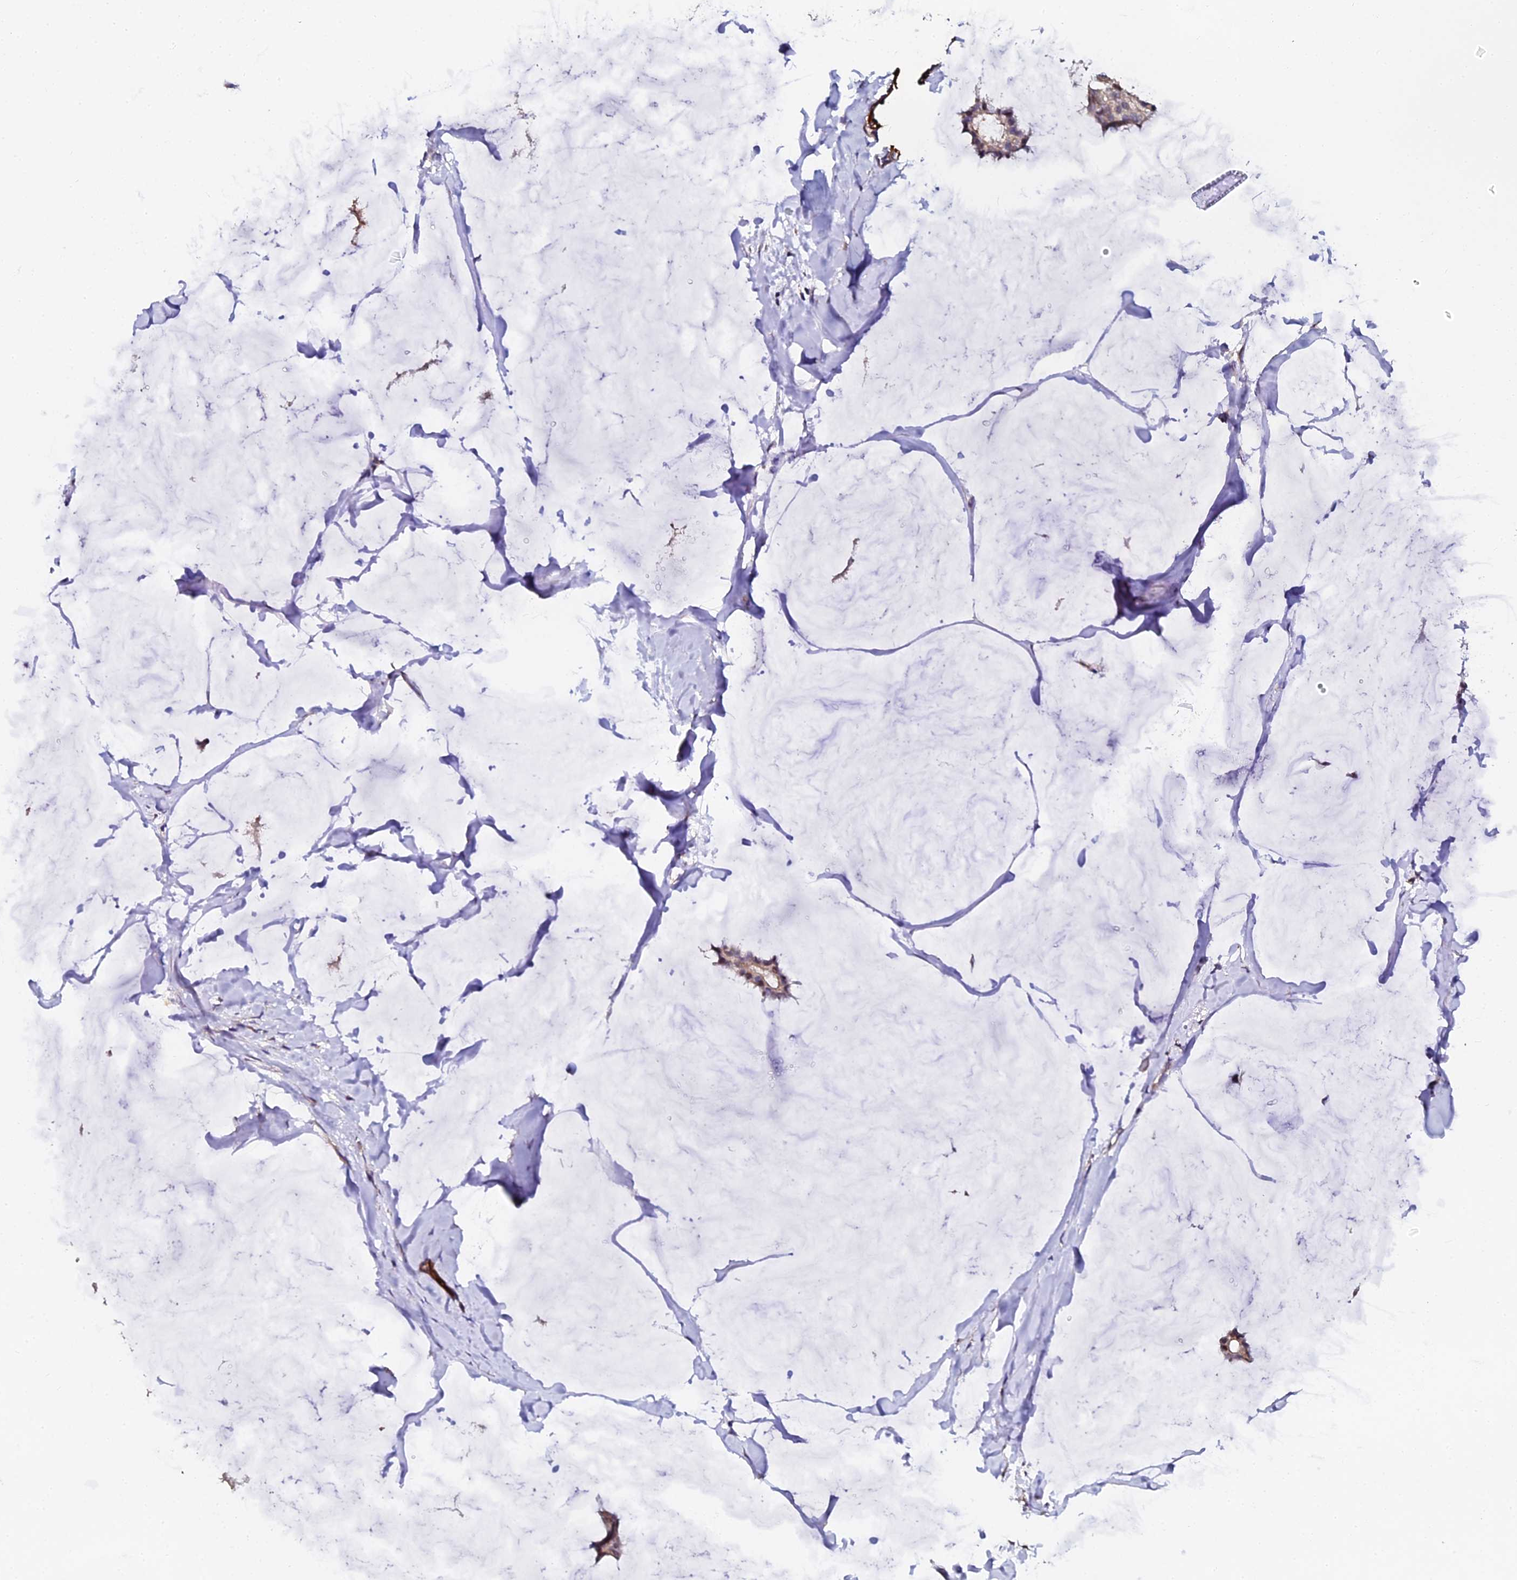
{"staining": {"intensity": "weak", "quantity": ">75%", "location": "cytoplasmic/membranous"}, "tissue": "breast cancer", "cell_type": "Tumor cells", "image_type": "cancer", "snomed": [{"axis": "morphology", "description": "Duct carcinoma"}, {"axis": "topography", "description": "Breast"}], "caption": "DAB (3,3'-diaminobenzidine) immunohistochemical staining of intraductal carcinoma (breast) displays weak cytoplasmic/membranous protein expression in about >75% of tumor cells. (DAB (3,3'-diaminobenzidine) IHC with brightfield microscopy, high magnification).", "gene": "GPN3", "patient": {"sex": "female", "age": 93}}